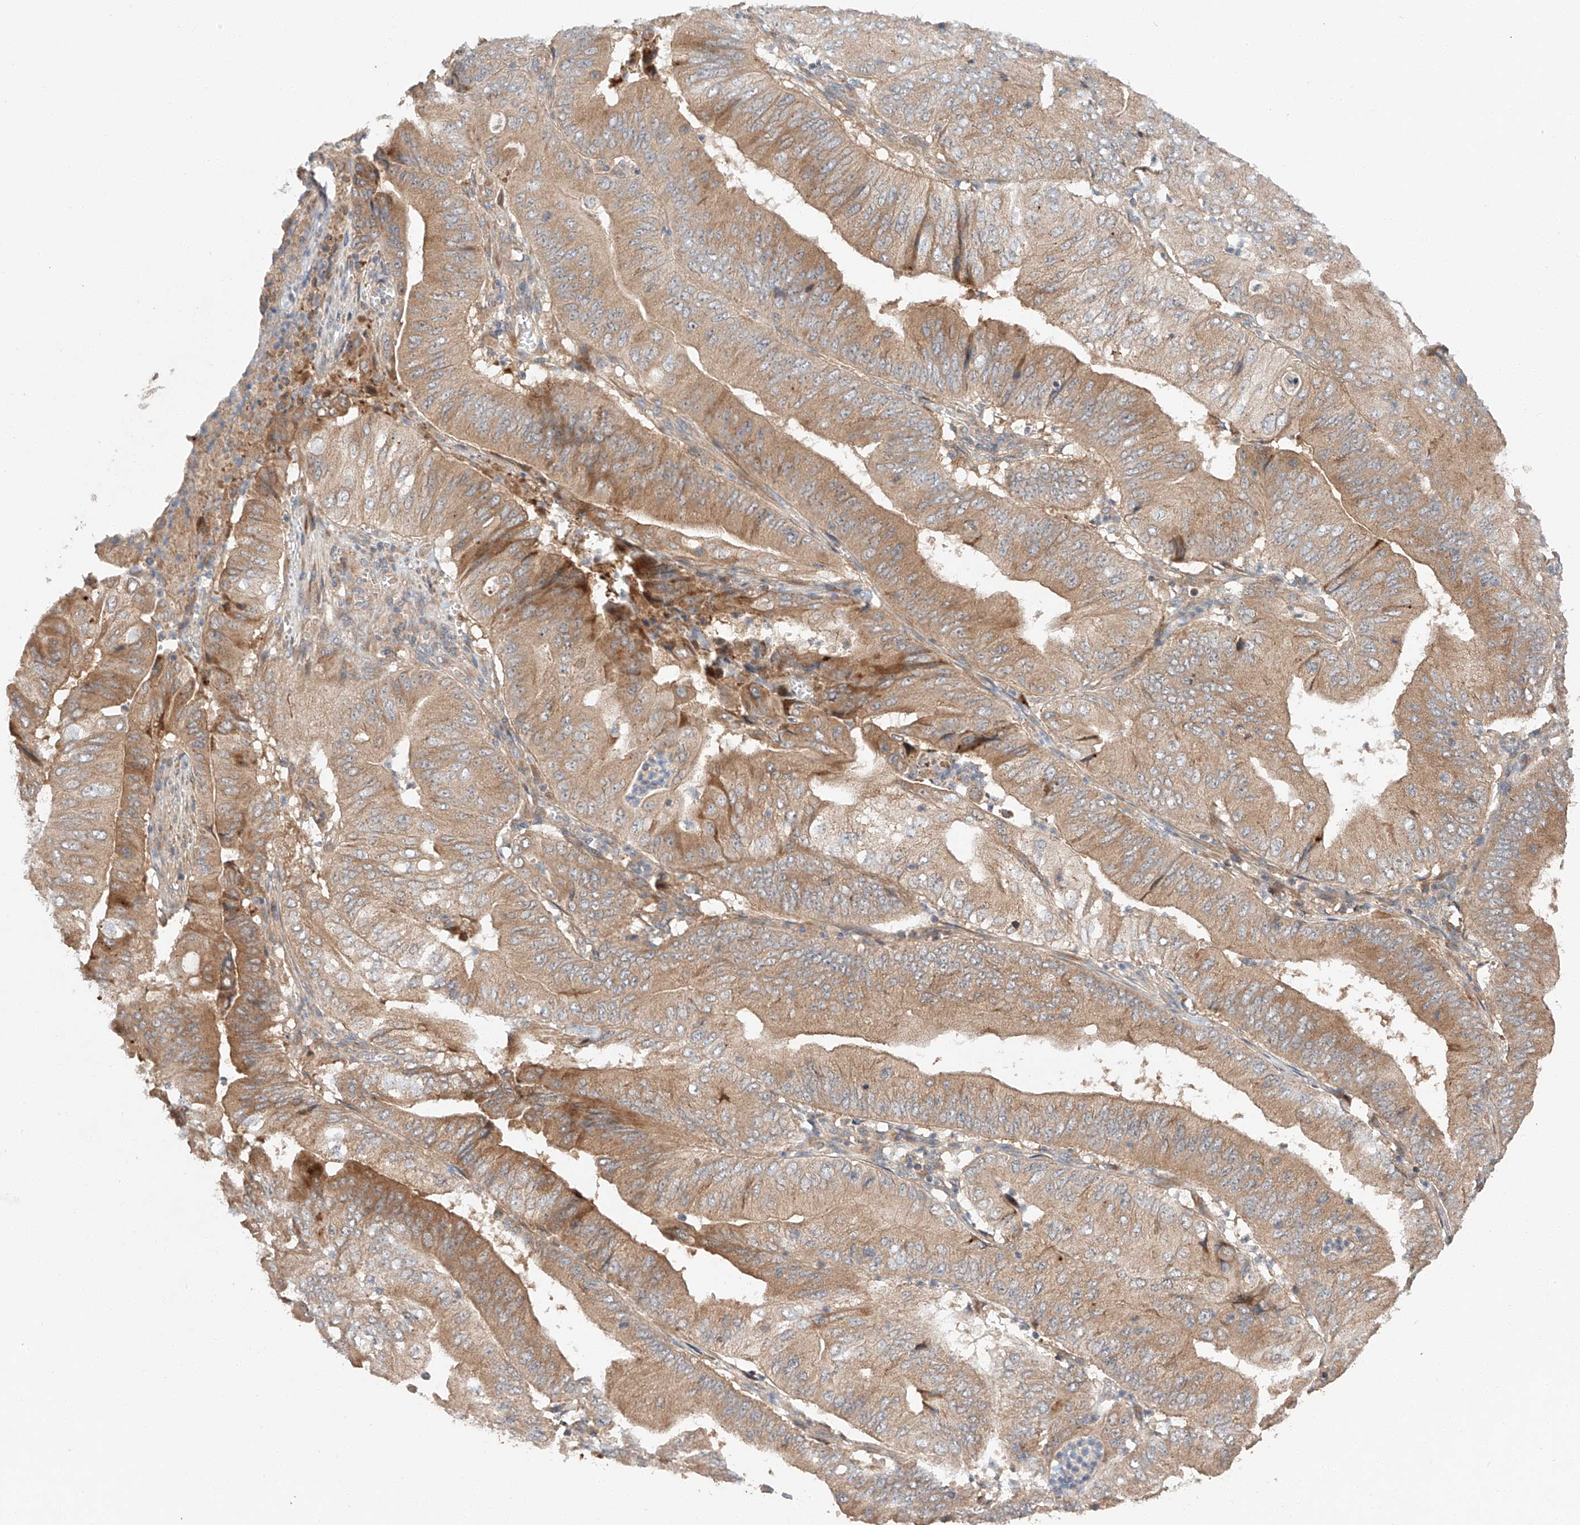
{"staining": {"intensity": "moderate", "quantity": ">75%", "location": "cytoplasmic/membranous"}, "tissue": "pancreatic cancer", "cell_type": "Tumor cells", "image_type": "cancer", "snomed": [{"axis": "morphology", "description": "Adenocarcinoma, NOS"}, {"axis": "topography", "description": "Pancreas"}], "caption": "This histopathology image demonstrates IHC staining of adenocarcinoma (pancreatic), with medium moderate cytoplasmic/membranous expression in approximately >75% of tumor cells.", "gene": "XPNPEP1", "patient": {"sex": "female", "age": 77}}